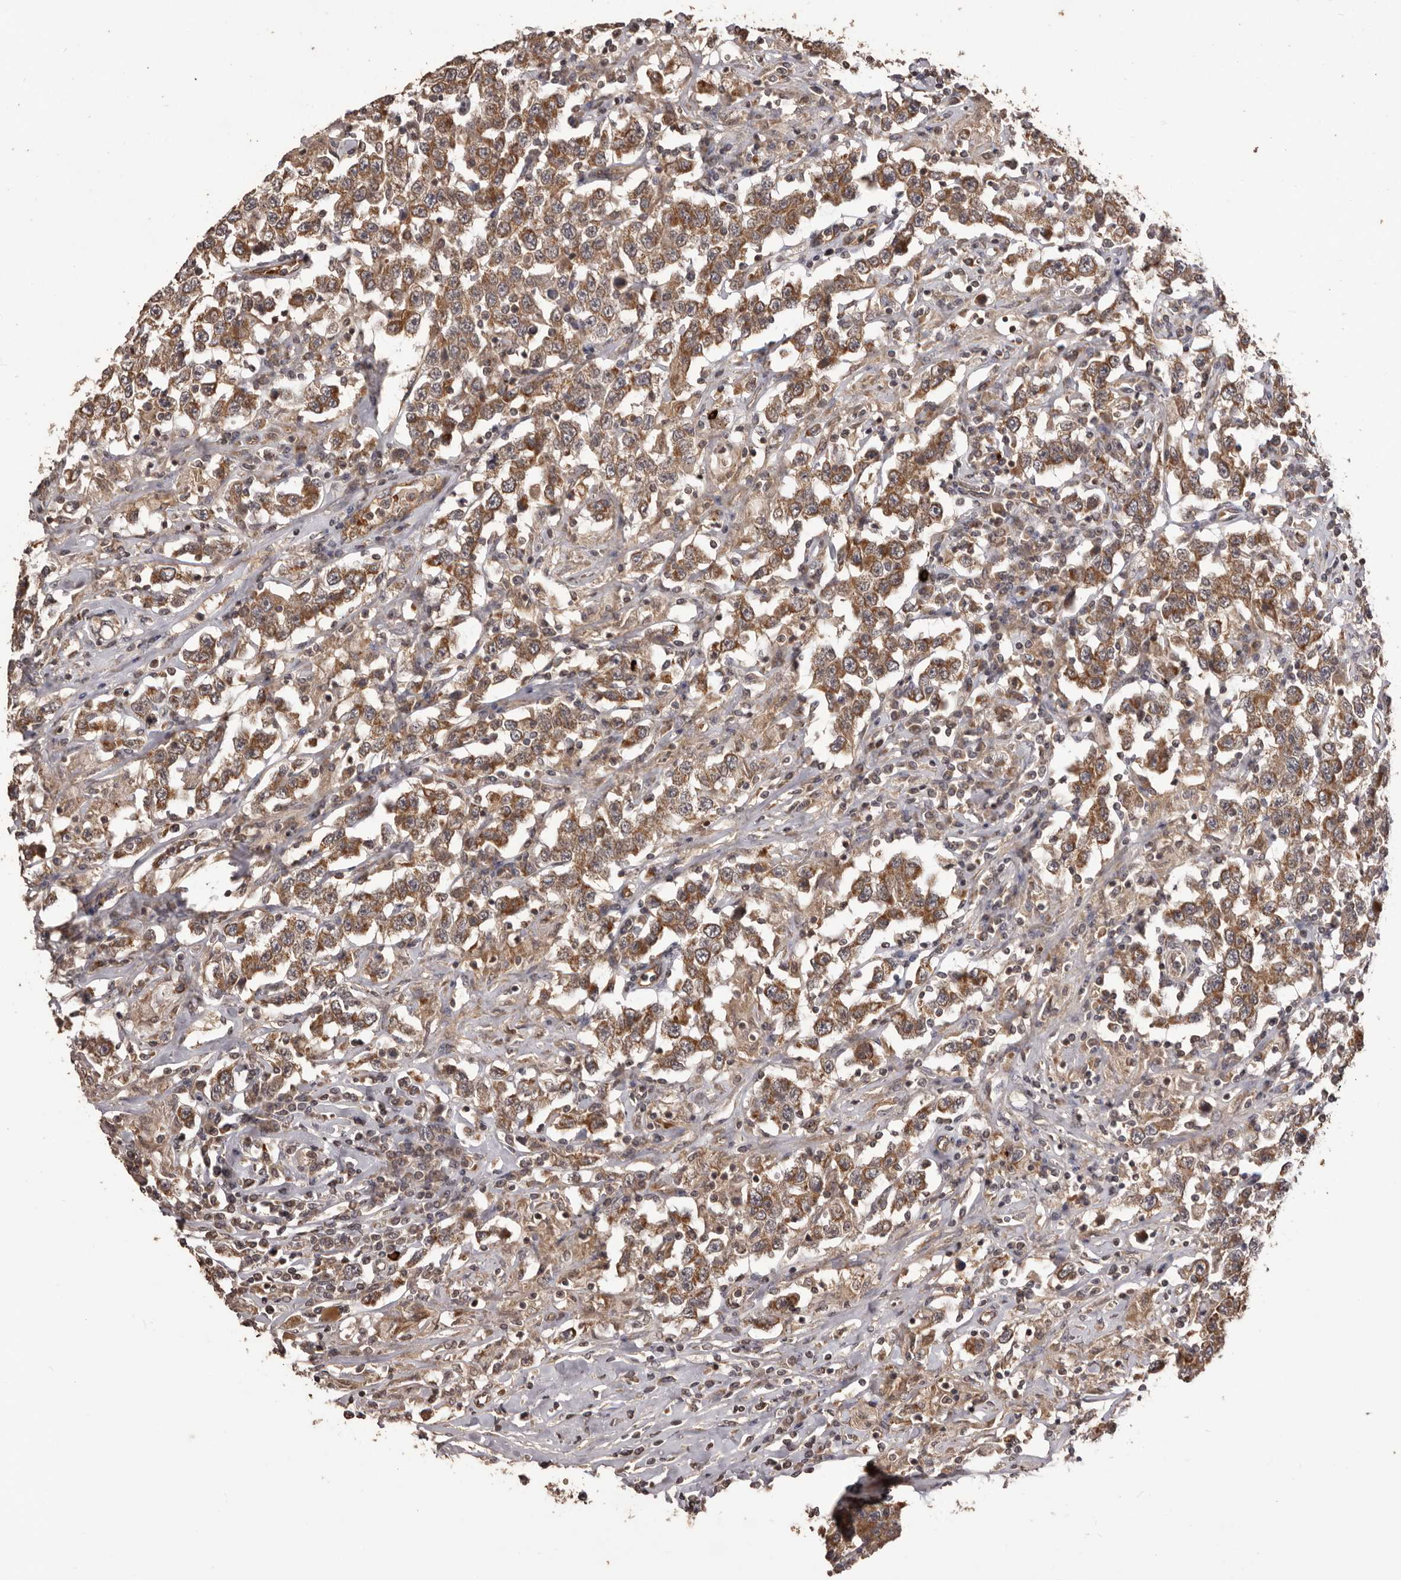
{"staining": {"intensity": "moderate", "quantity": ">75%", "location": "cytoplasmic/membranous"}, "tissue": "testis cancer", "cell_type": "Tumor cells", "image_type": "cancer", "snomed": [{"axis": "morphology", "description": "Seminoma, NOS"}, {"axis": "topography", "description": "Testis"}], "caption": "Testis cancer (seminoma) stained with immunohistochemistry (IHC) displays moderate cytoplasmic/membranous staining in approximately >75% of tumor cells. (Brightfield microscopy of DAB IHC at high magnification).", "gene": "QRSL1", "patient": {"sex": "male", "age": 41}}